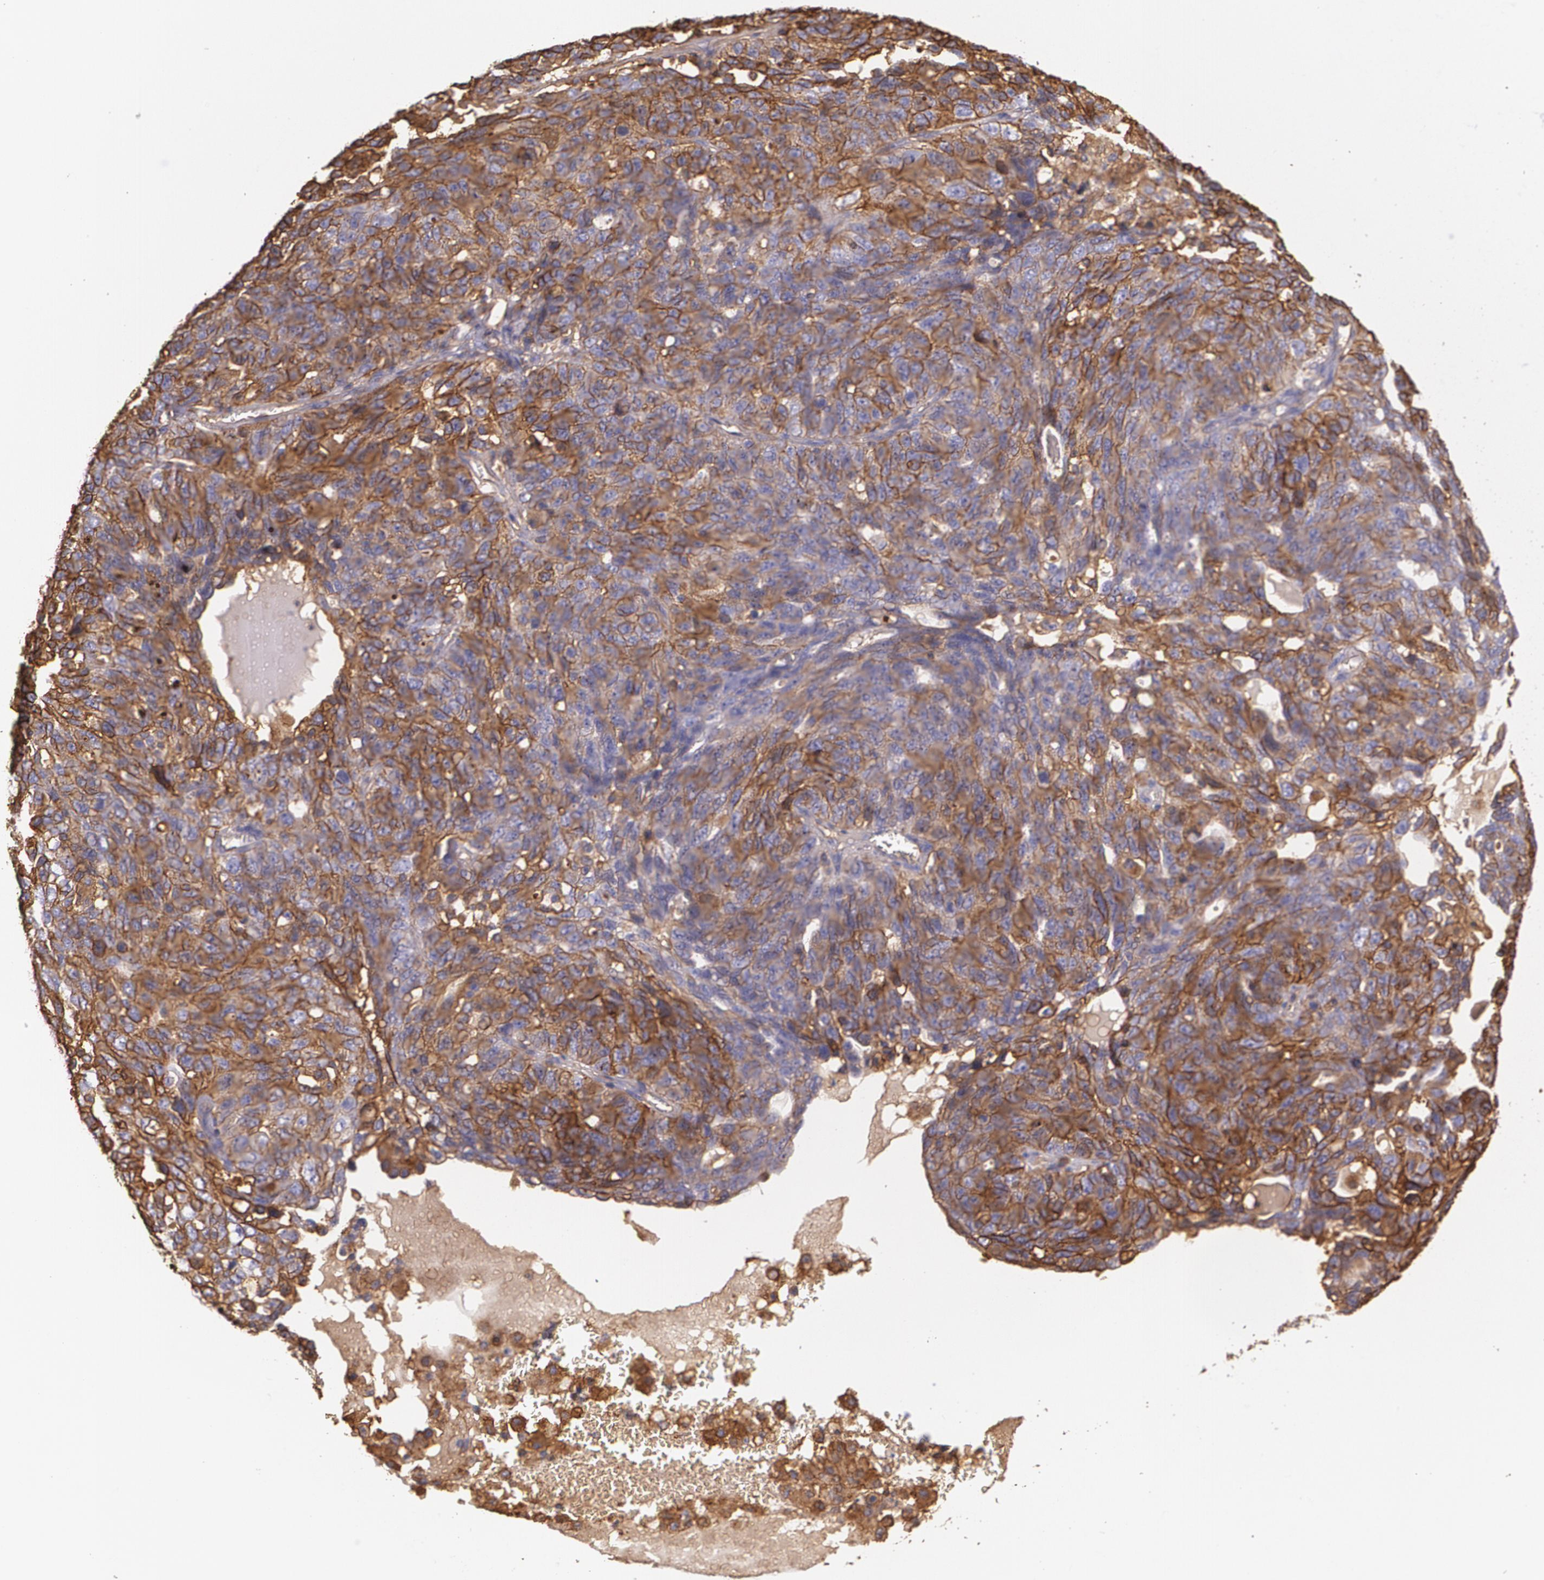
{"staining": {"intensity": "moderate", "quantity": "25%-75%", "location": "cytoplasmic/membranous"}, "tissue": "ovarian cancer", "cell_type": "Tumor cells", "image_type": "cancer", "snomed": [{"axis": "morphology", "description": "Cystadenocarcinoma, serous, NOS"}, {"axis": "topography", "description": "Ovary"}], "caption": "Immunohistochemical staining of serous cystadenocarcinoma (ovarian) demonstrates medium levels of moderate cytoplasmic/membranous protein expression in about 25%-75% of tumor cells. (DAB = brown stain, brightfield microscopy at high magnification).", "gene": "B2M", "patient": {"sex": "female", "age": 71}}